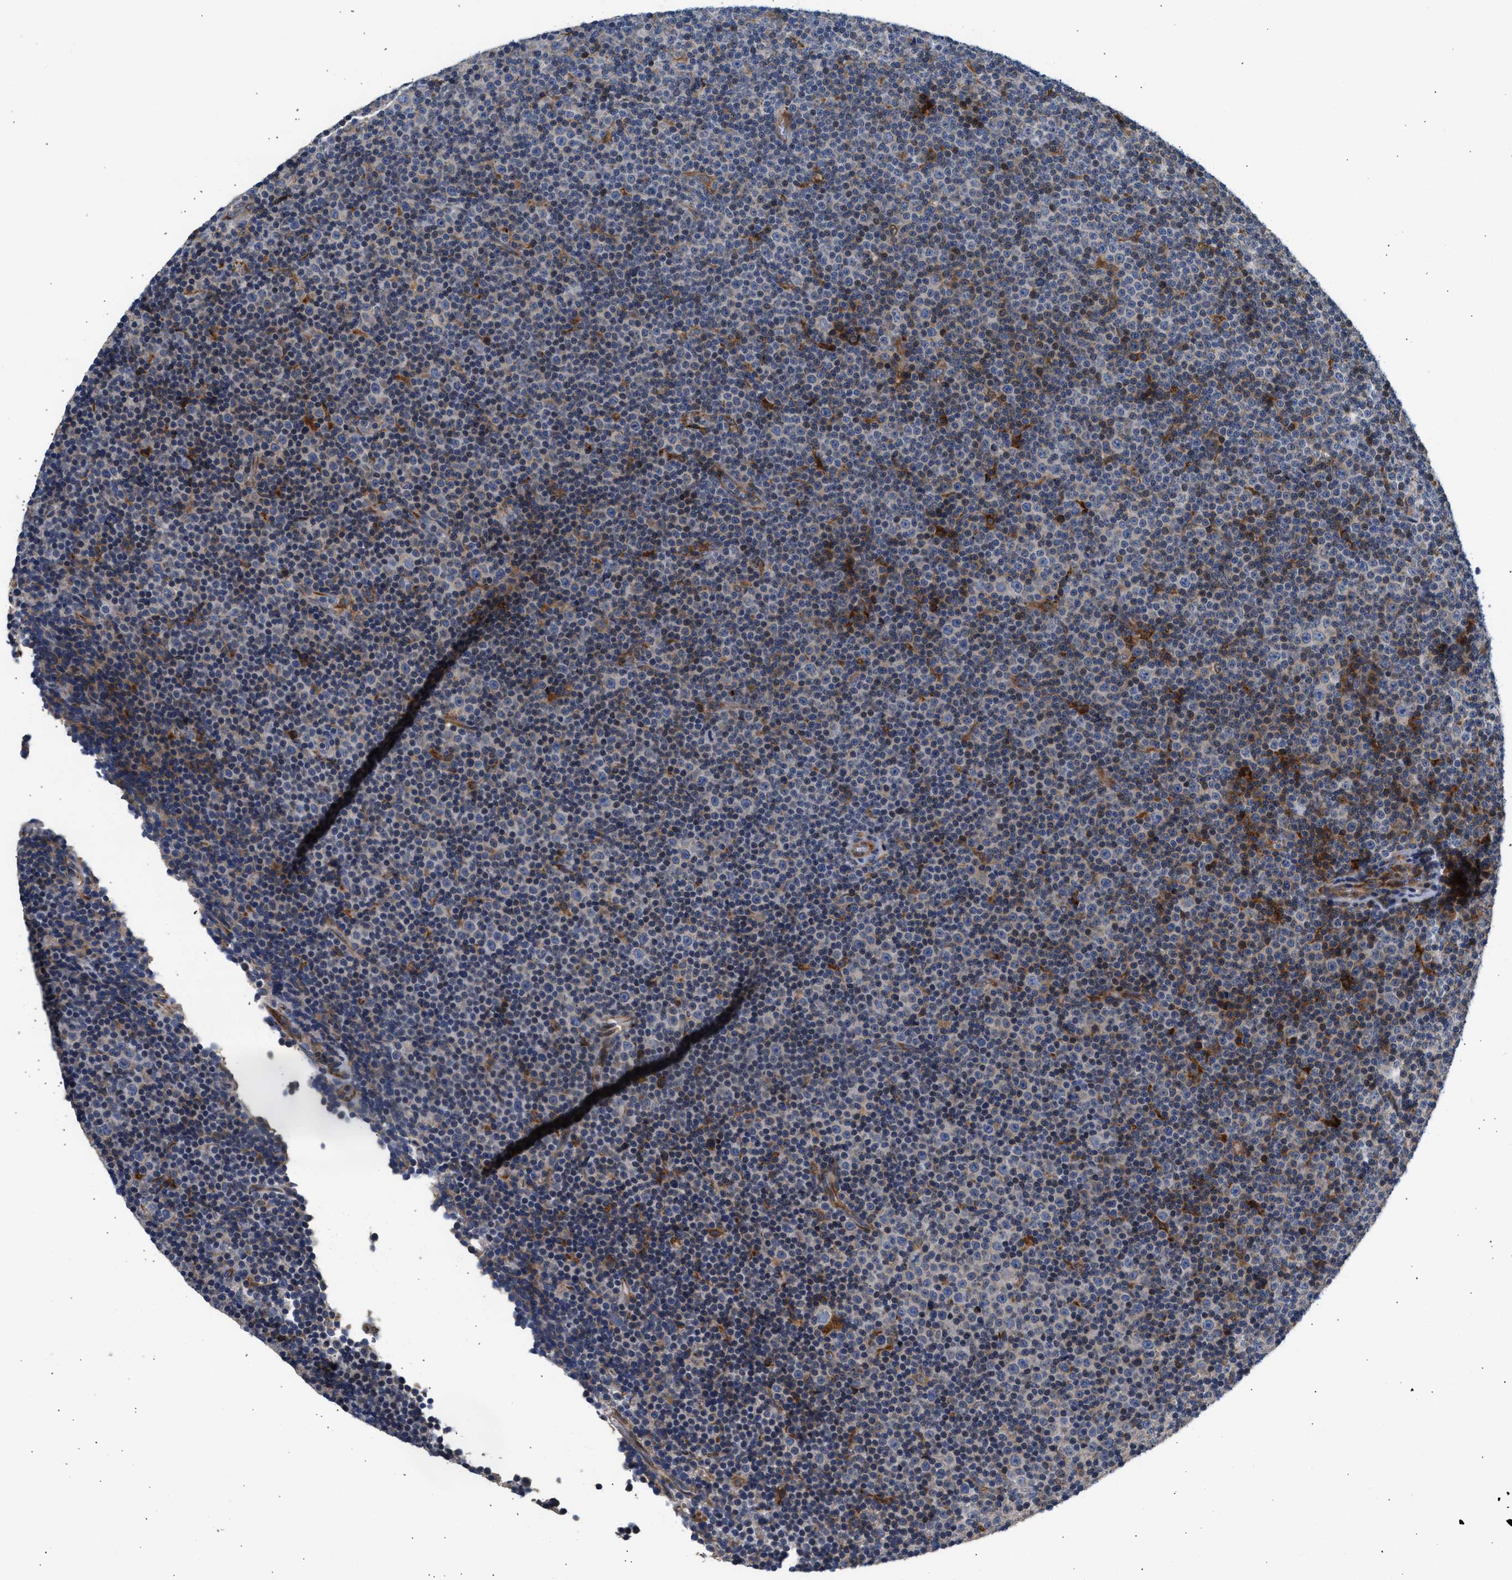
{"staining": {"intensity": "moderate", "quantity": "<25%", "location": "cytoplasmic/membranous"}, "tissue": "lymphoma", "cell_type": "Tumor cells", "image_type": "cancer", "snomed": [{"axis": "morphology", "description": "Malignant lymphoma, non-Hodgkin's type, Low grade"}, {"axis": "topography", "description": "Lymph node"}], "caption": "The immunohistochemical stain shows moderate cytoplasmic/membranous expression in tumor cells of malignant lymphoma, non-Hodgkin's type (low-grade) tissue.", "gene": "AMZ1", "patient": {"sex": "female", "age": 67}}